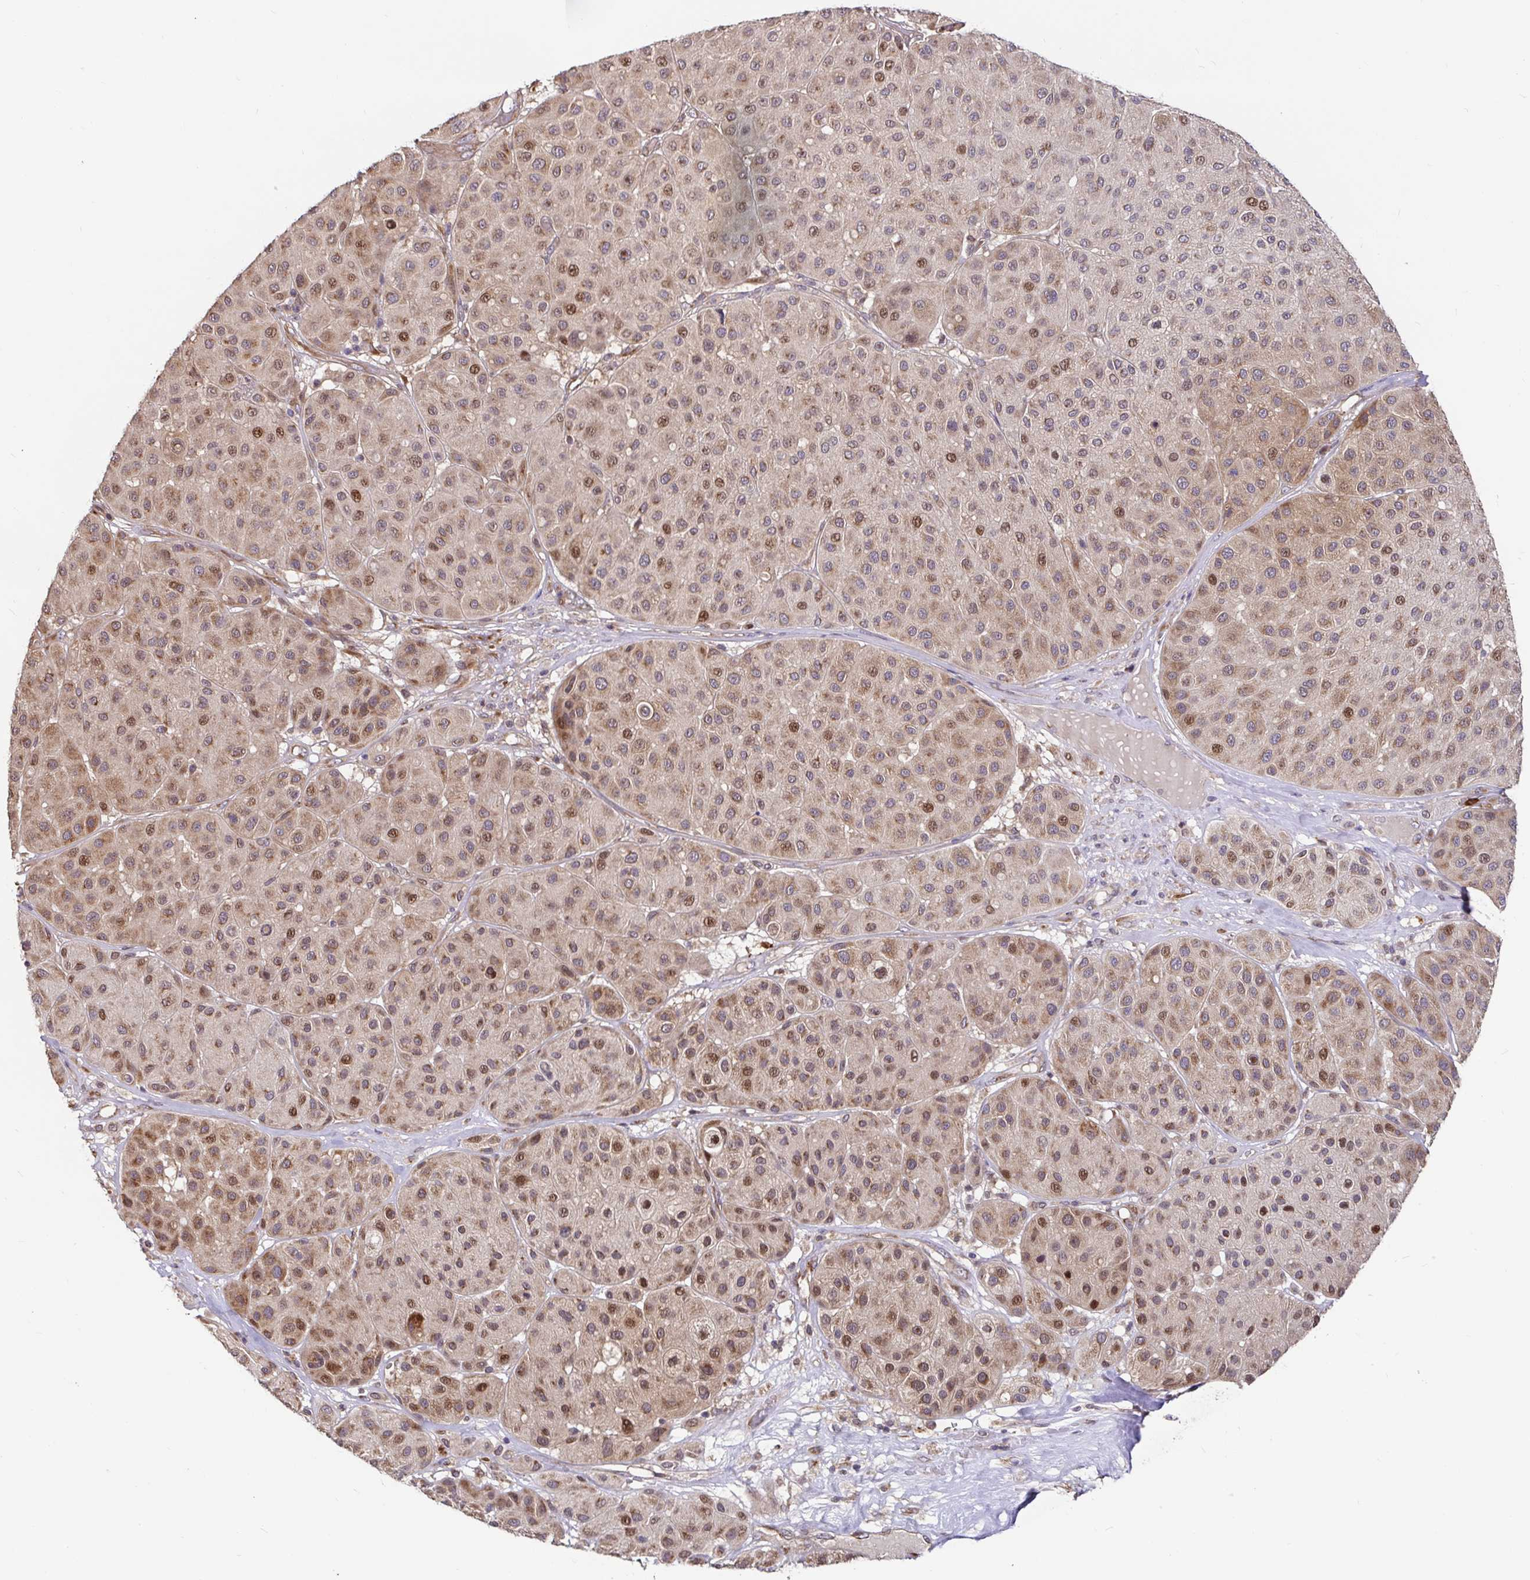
{"staining": {"intensity": "moderate", "quantity": ">75%", "location": "cytoplasmic/membranous,nuclear"}, "tissue": "melanoma", "cell_type": "Tumor cells", "image_type": "cancer", "snomed": [{"axis": "morphology", "description": "Malignant melanoma, Metastatic site"}, {"axis": "topography", "description": "Smooth muscle"}], "caption": "Immunohistochemistry (IHC) (DAB) staining of human melanoma displays moderate cytoplasmic/membranous and nuclear protein positivity in approximately >75% of tumor cells.", "gene": "ELP1", "patient": {"sex": "male", "age": 41}}